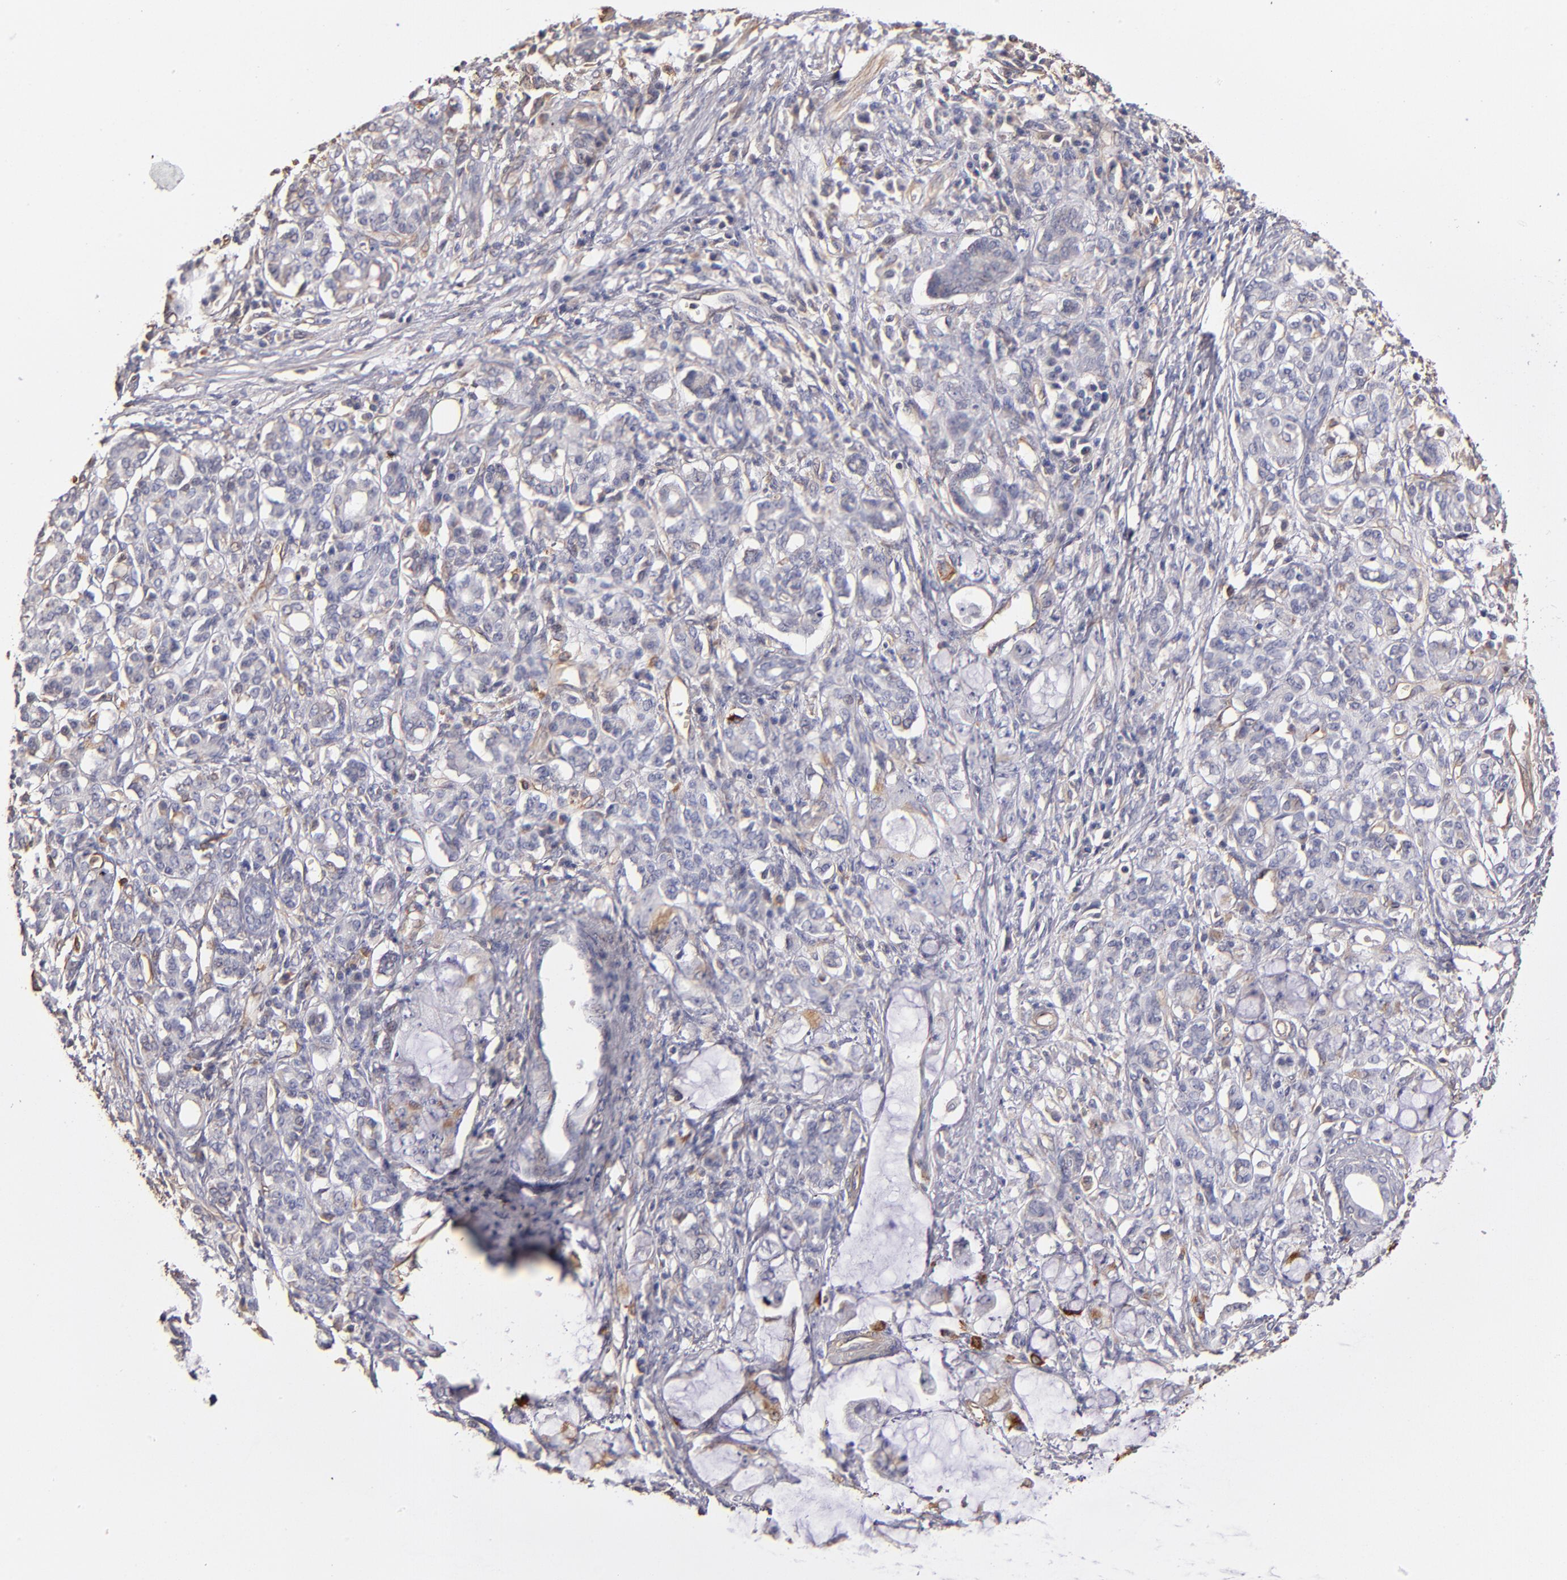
{"staining": {"intensity": "negative", "quantity": "none", "location": "none"}, "tissue": "pancreatic cancer", "cell_type": "Tumor cells", "image_type": "cancer", "snomed": [{"axis": "morphology", "description": "Adenocarcinoma, NOS"}, {"axis": "topography", "description": "Pancreas"}], "caption": "IHC of human pancreatic cancer (adenocarcinoma) exhibits no expression in tumor cells. The staining was performed using DAB (3,3'-diaminobenzidine) to visualize the protein expression in brown, while the nuclei were stained in blue with hematoxylin (Magnification: 20x).", "gene": "ABCC1", "patient": {"sex": "female", "age": 73}}